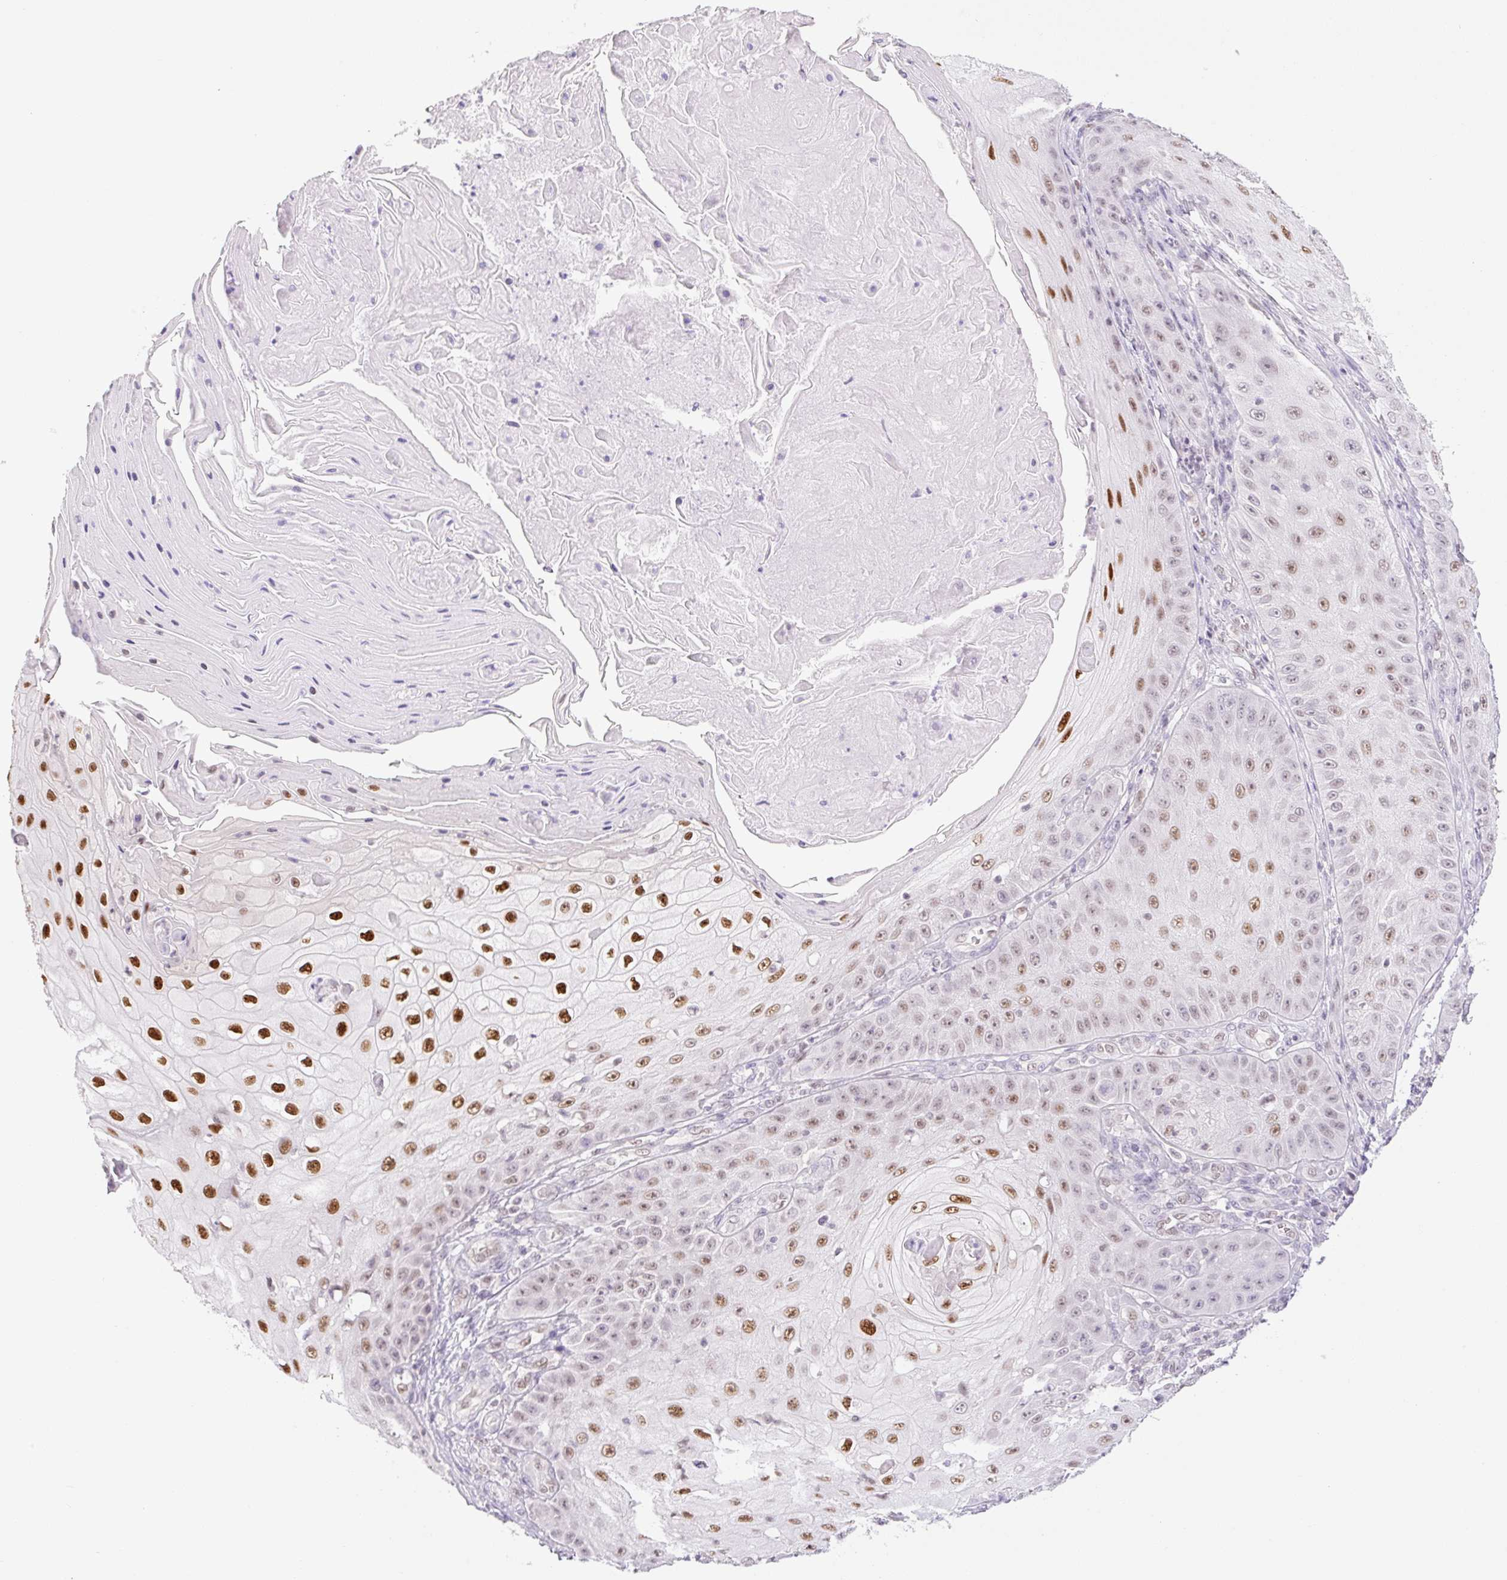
{"staining": {"intensity": "moderate", "quantity": "<25%", "location": "nuclear"}, "tissue": "skin cancer", "cell_type": "Tumor cells", "image_type": "cancer", "snomed": [{"axis": "morphology", "description": "Squamous cell carcinoma, NOS"}, {"axis": "topography", "description": "Skin"}], "caption": "High-power microscopy captured an immunohistochemistry (IHC) micrograph of skin cancer (squamous cell carcinoma), revealing moderate nuclear staining in approximately <25% of tumor cells.", "gene": "TLE3", "patient": {"sex": "male", "age": 70}}